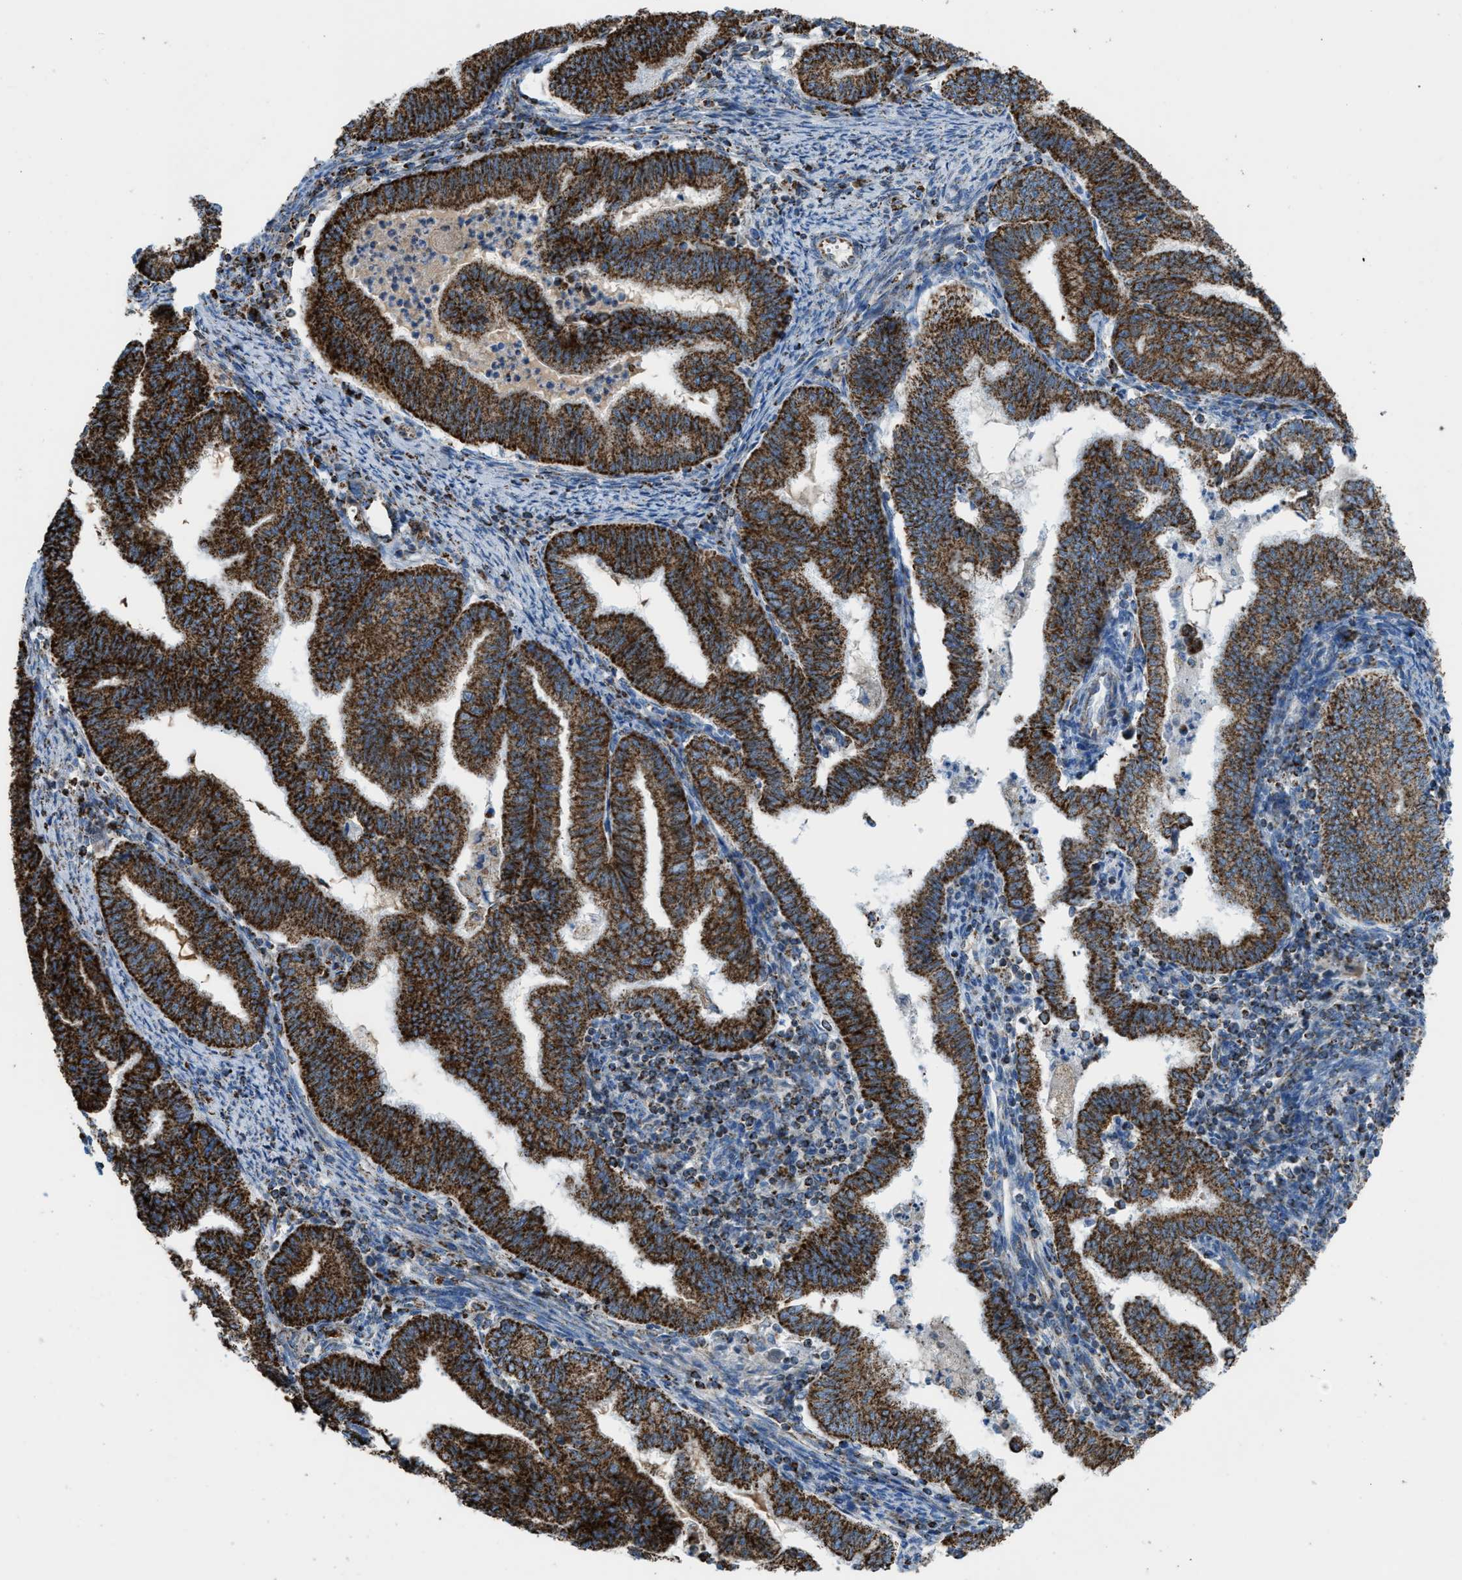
{"staining": {"intensity": "strong", "quantity": ">75%", "location": "cytoplasmic/membranous"}, "tissue": "endometrial cancer", "cell_type": "Tumor cells", "image_type": "cancer", "snomed": [{"axis": "morphology", "description": "Polyp, NOS"}, {"axis": "morphology", "description": "Adenocarcinoma, NOS"}, {"axis": "morphology", "description": "Adenoma, NOS"}, {"axis": "topography", "description": "Endometrium"}], "caption": "Immunohistochemistry (IHC) micrograph of neoplastic tissue: human endometrial cancer (adenoma) stained using immunohistochemistry (IHC) reveals high levels of strong protein expression localized specifically in the cytoplasmic/membranous of tumor cells, appearing as a cytoplasmic/membranous brown color.", "gene": "ETFB", "patient": {"sex": "female", "age": 79}}